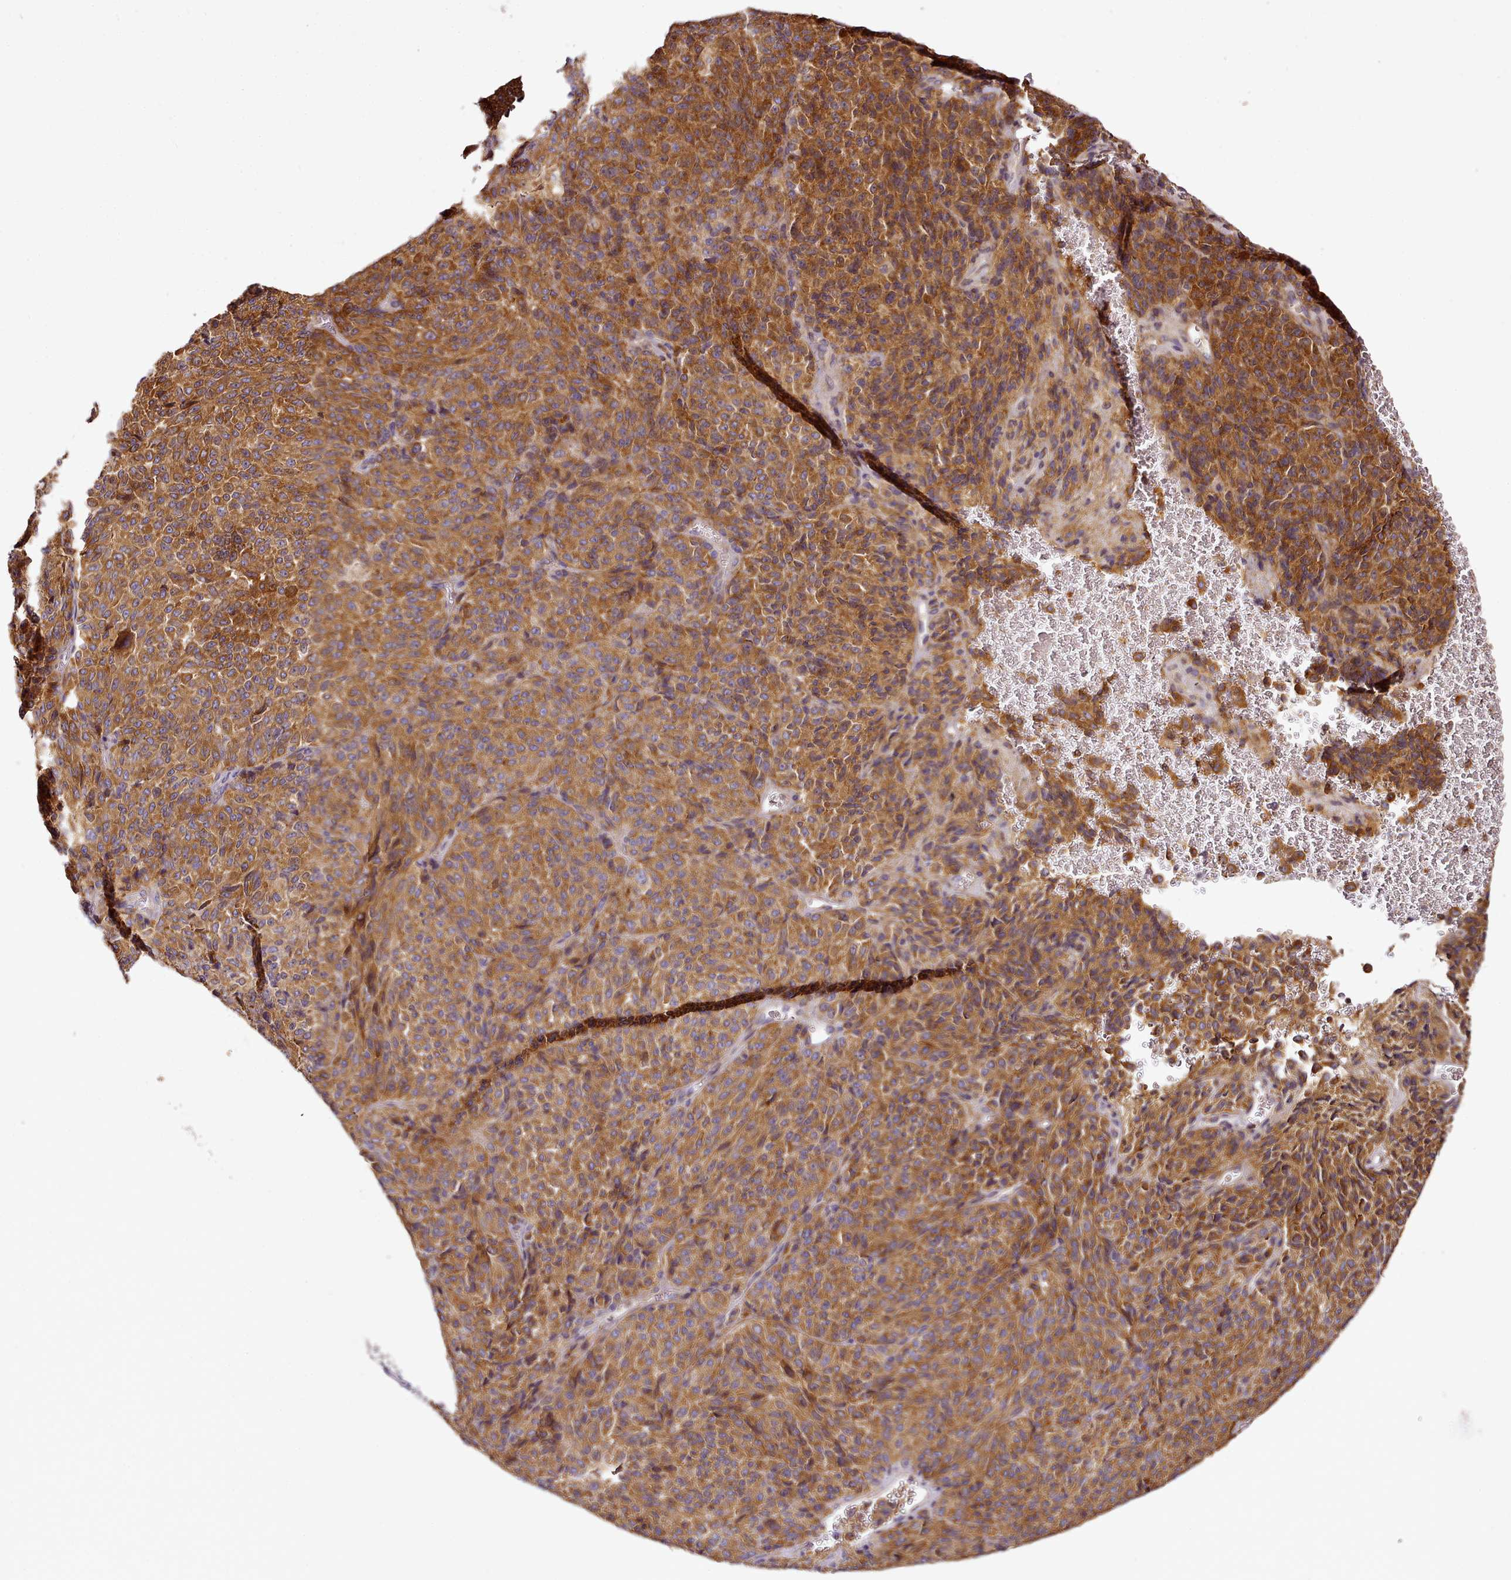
{"staining": {"intensity": "moderate", "quantity": ">75%", "location": "cytoplasmic/membranous"}, "tissue": "melanoma", "cell_type": "Tumor cells", "image_type": "cancer", "snomed": [{"axis": "morphology", "description": "Malignant melanoma, Metastatic site"}, {"axis": "topography", "description": "Brain"}], "caption": "Immunohistochemical staining of human melanoma displays moderate cytoplasmic/membranous protein expression in about >75% of tumor cells.", "gene": "NBPF1", "patient": {"sex": "female", "age": 56}}